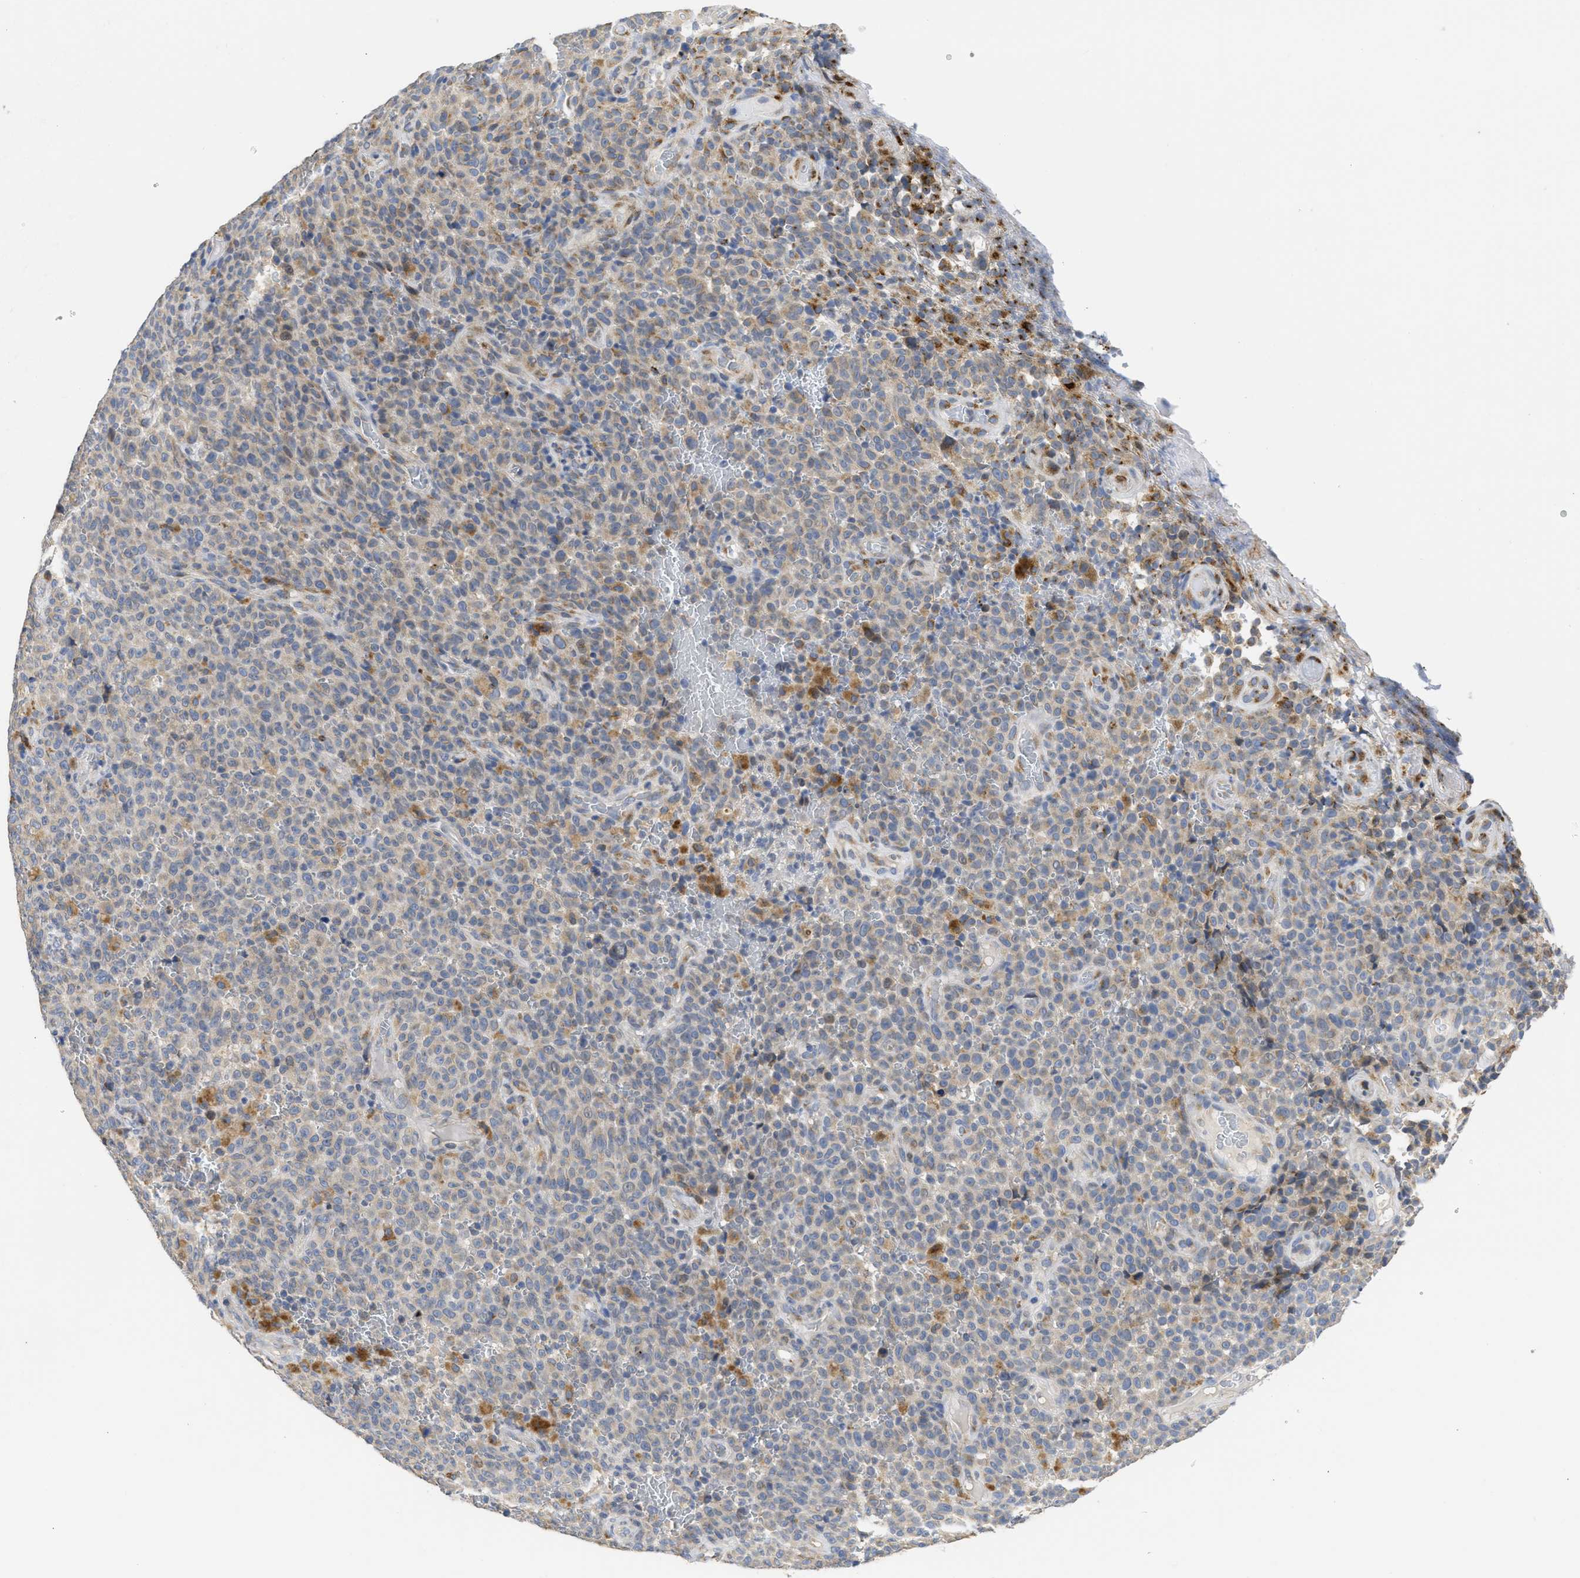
{"staining": {"intensity": "weak", "quantity": "25%-75%", "location": "cytoplasmic/membranous"}, "tissue": "melanoma", "cell_type": "Tumor cells", "image_type": "cancer", "snomed": [{"axis": "morphology", "description": "Malignant melanoma, NOS"}, {"axis": "topography", "description": "Skin"}], "caption": "Melanoma stained for a protein displays weak cytoplasmic/membranous positivity in tumor cells.", "gene": "TMED1", "patient": {"sex": "female", "age": 82}}